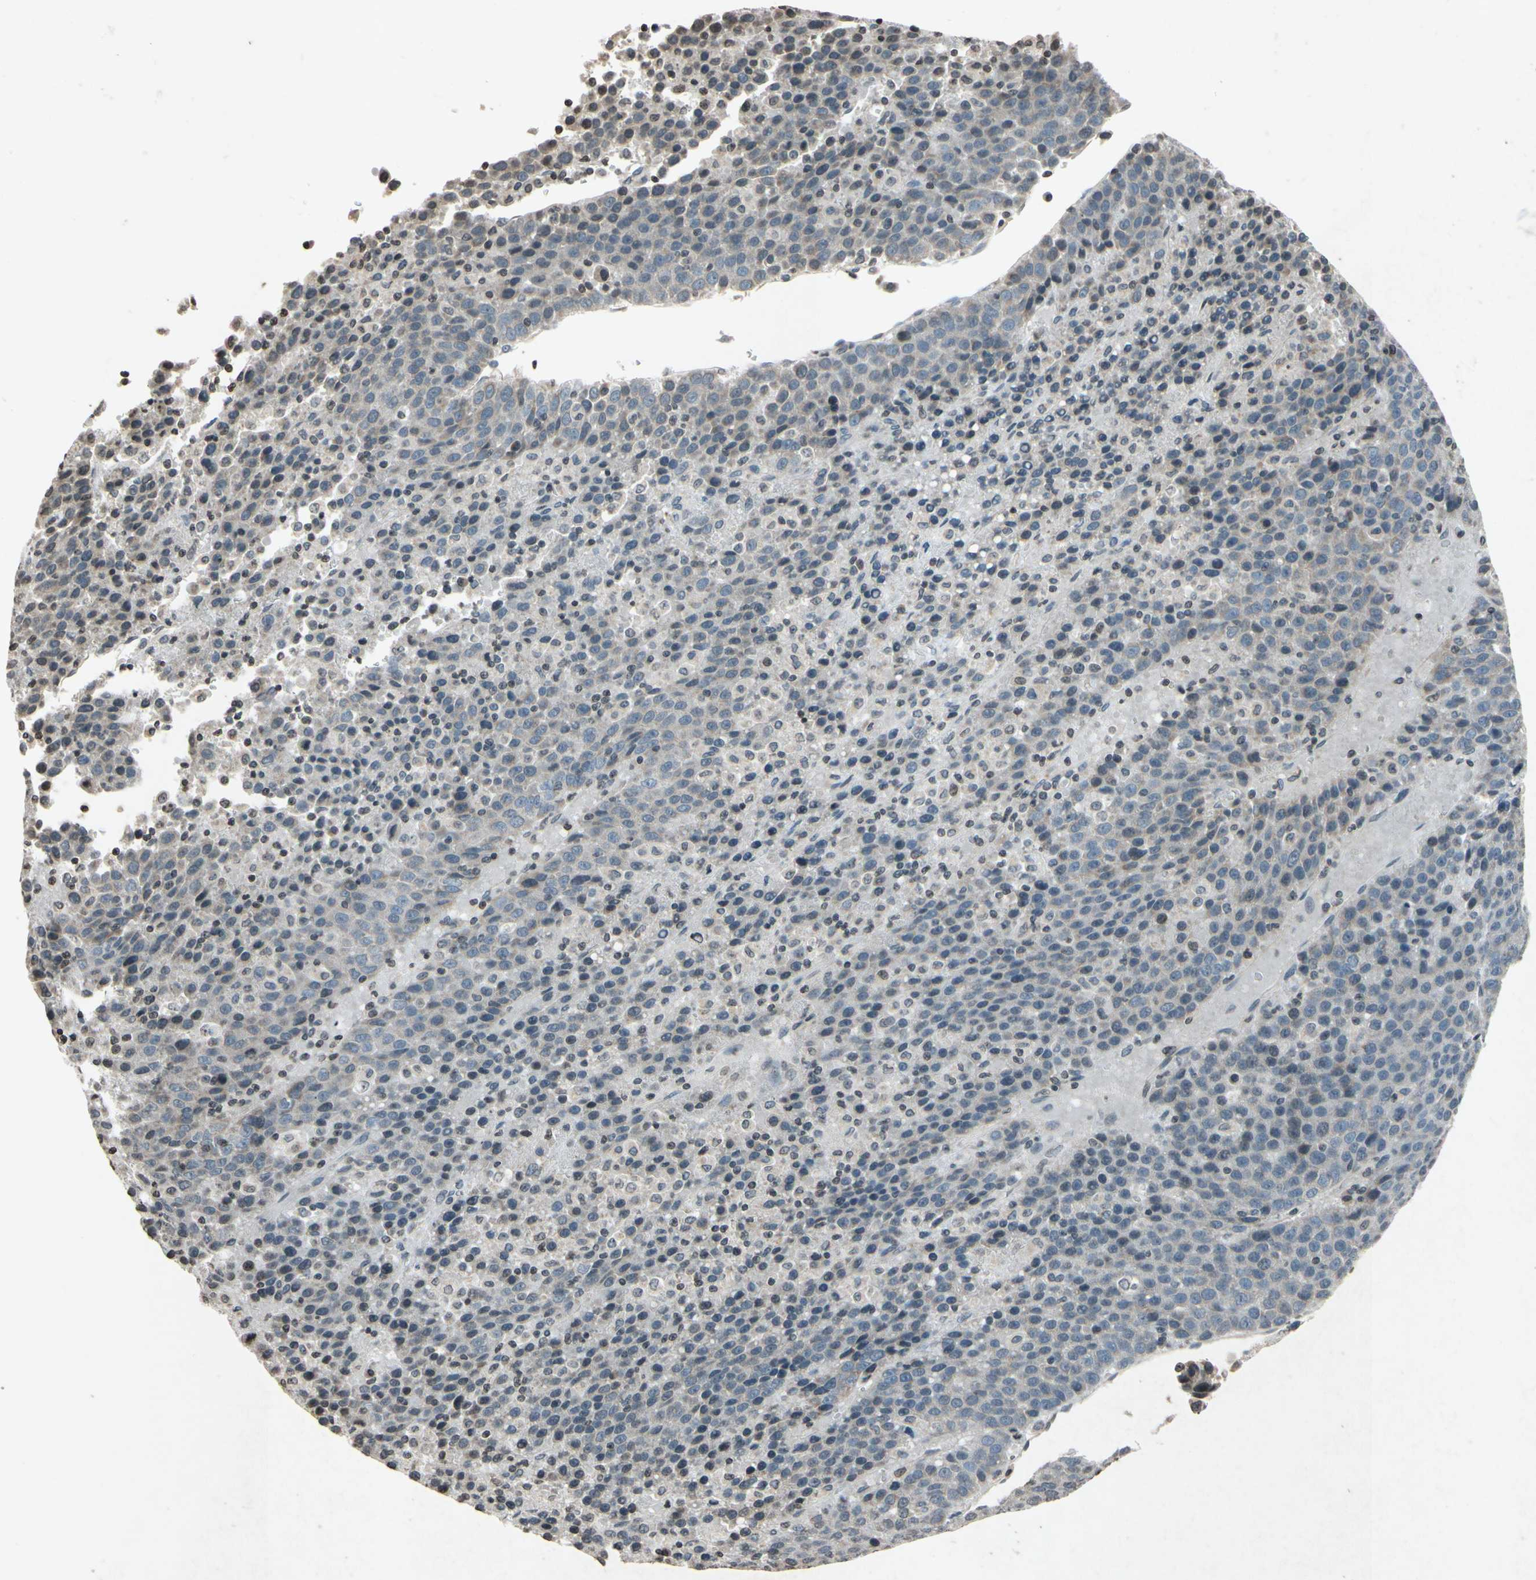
{"staining": {"intensity": "weak", "quantity": "25%-75%", "location": "cytoplasmic/membranous"}, "tissue": "liver cancer", "cell_type": "Tumor cells", "image_type": "cancer", "snomed": [{"axis": "morphology", "description": "Carcinoma, Hepatocellular, NOS"}, {"axis": "topography", "description": "Liver"}], "caption": "Hepatocellular carcinoma (liver) stained with immunohistochemistry (IHC) demonstrates weak cytoplasmic/membranous expression in approximately 25%-75% of tumor cells.", "gene": "CLDN11", "patient": {"sex": "female", "age": 53}}